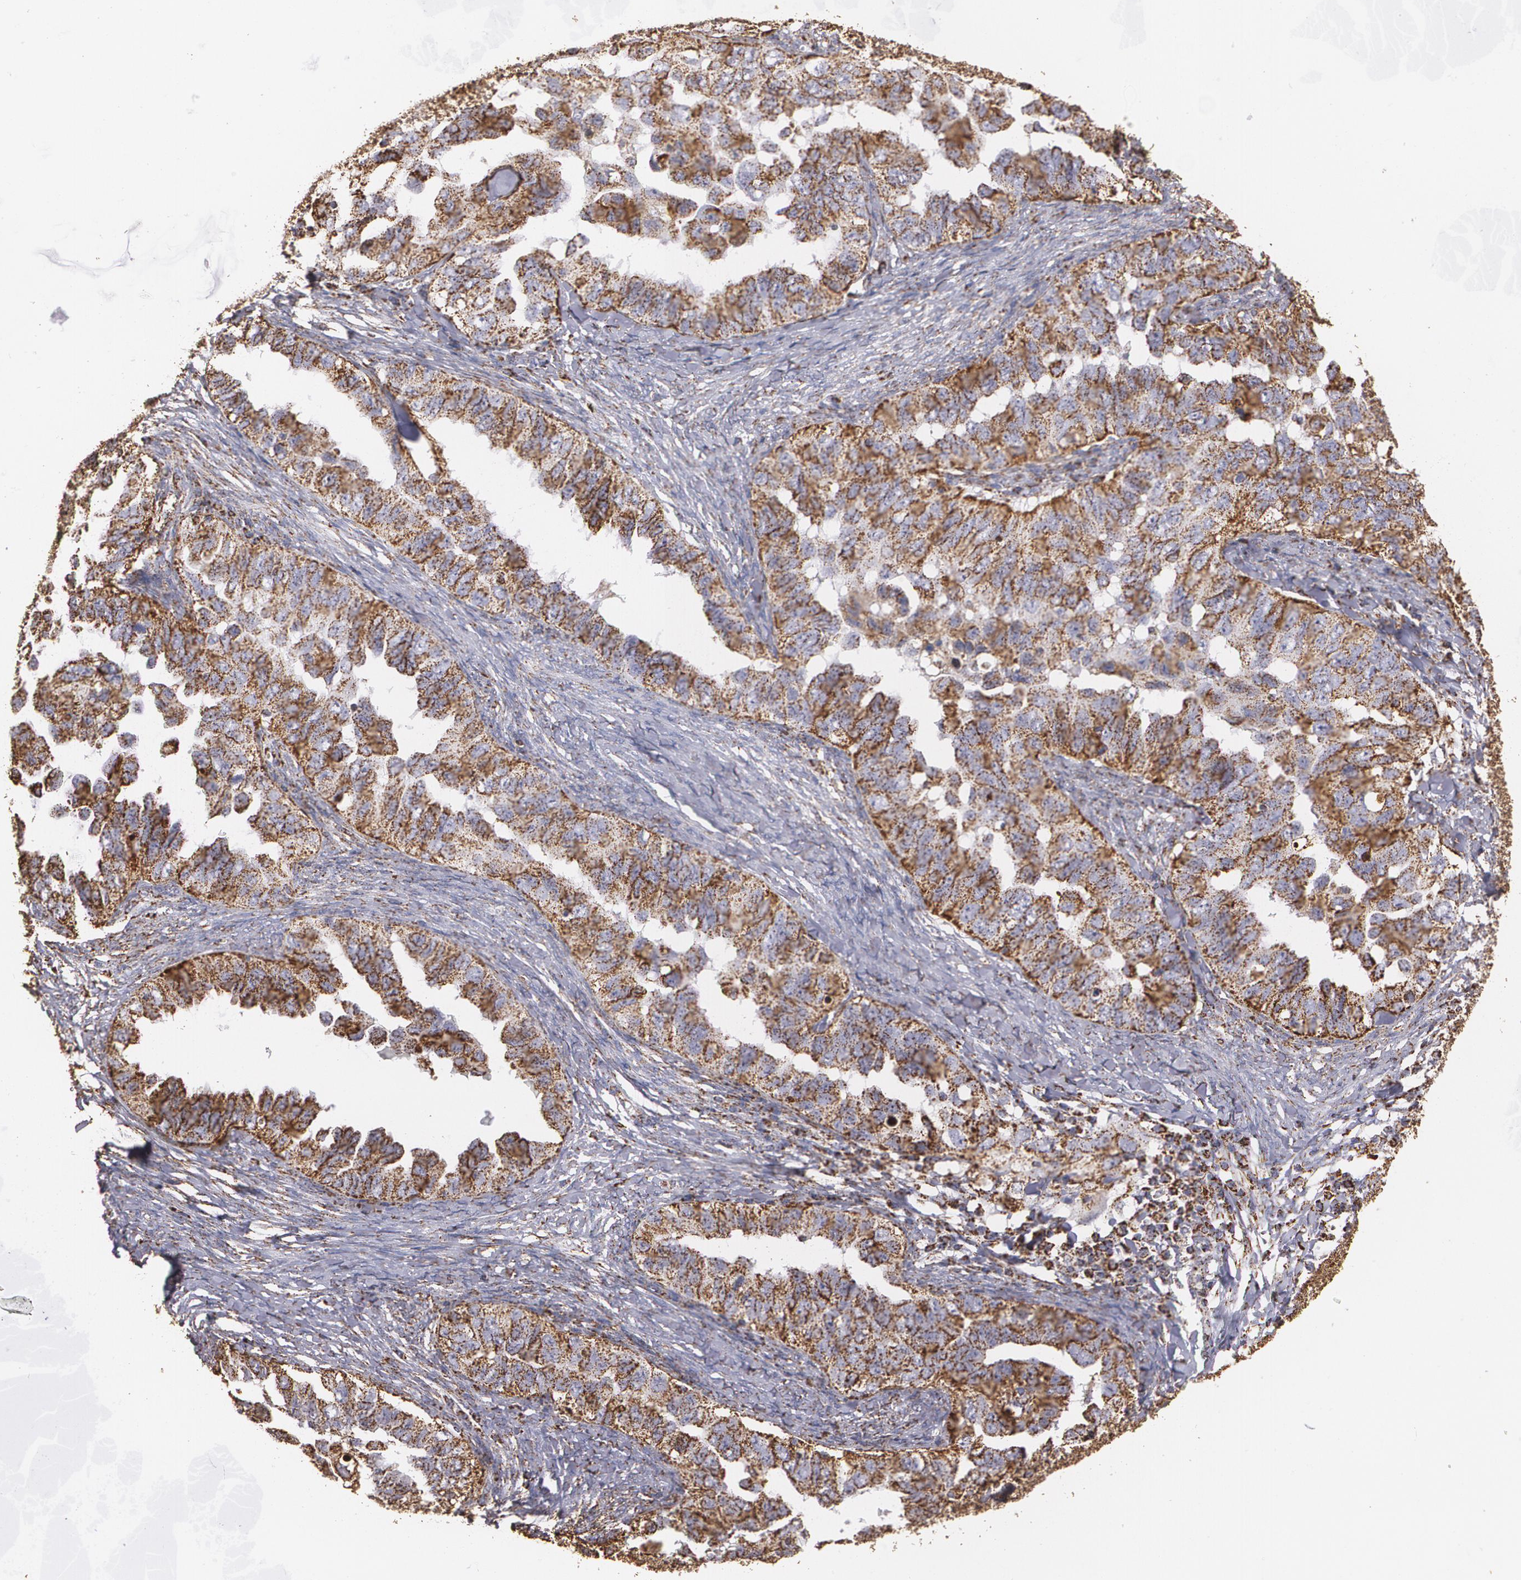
{"staining": {"intensity": "moderate", "quantity": ">75%", "location": "cytoplasmic/membranous"}, "tissue": "ovarian cancer", "cell_type": "Tumor cells", "image_type": "cancer", "snomed": [{"axis": "morphology", "description": "Cystadenocarcinoma, serous, NOS"}, {"axis": "topography", "description": "Ovary"}], "caption": "Ovarian serous cystadenocarcinoma stained for a protein exhibits moderate cytoplasmic/membranous positivity in tumor cells. The staining was performed using DAB to visualize the protein expression in brown, while the nuclei were stained in blue with hematoxylin (Magnification: 20x).", "gene": "HSPD1", "patient": {"sex": "female", "age": 82}}